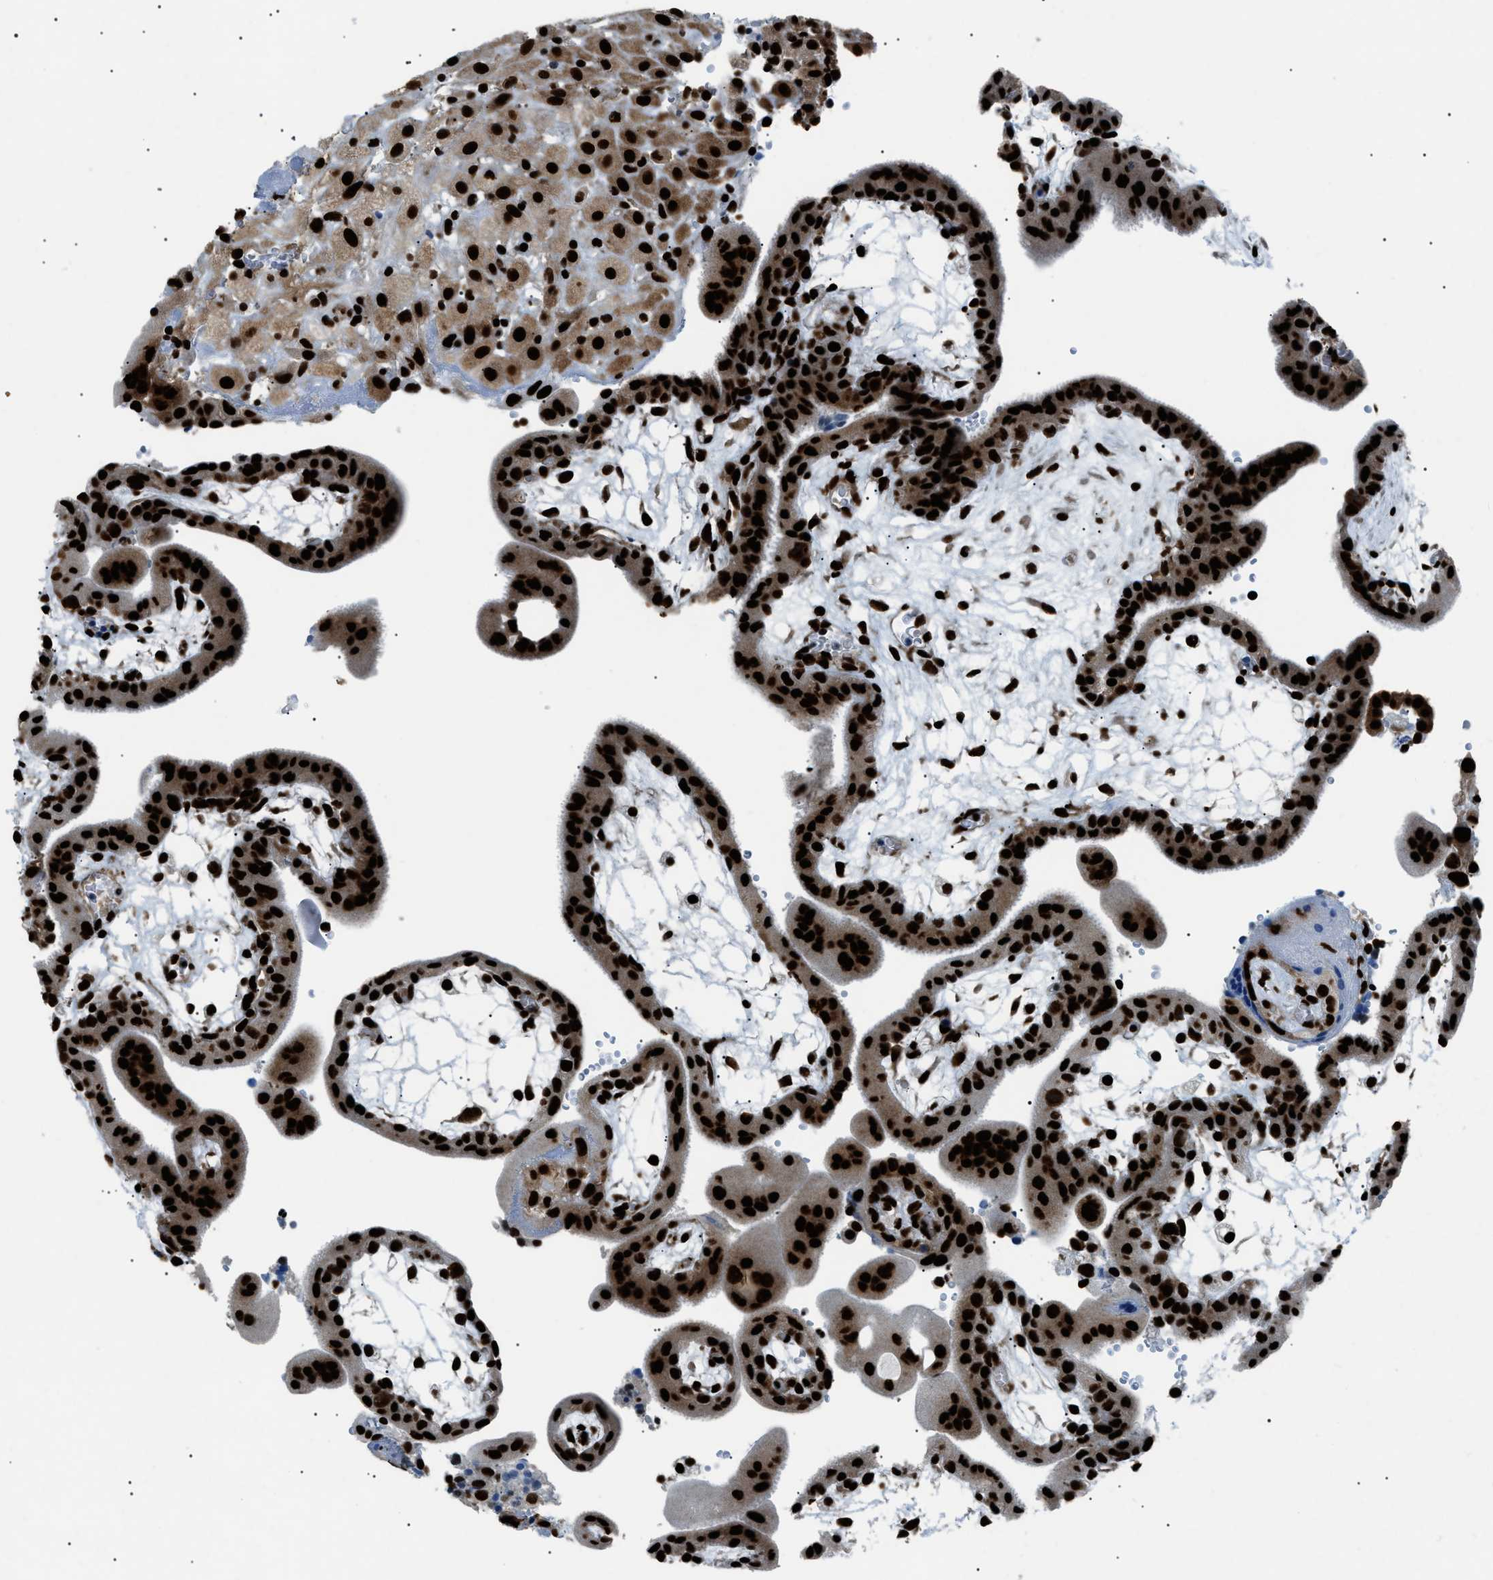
{"staining": {"intensity": "strong", "quantity": ">75%", "location": "nuclear"}, "tissue": "placenta", "cell_type": "Decidual cells", "image_type": "normal", "snomed": [{"axis": "morphology", "description": "Normal tissue, NOS"}, {"axis": "topography", "description": "Placenta"}], "caption": "The immunohistochemical stain shows strong nuclear expression in decidual cells of benign placenta. The protein is stained brown, and the nuclei are stained in blue (DAB (3,3'-diaminobenzidine) IHC with brightfield microscopy, high magnification).", "gene": "HNRNPK", "patient": {"sex": "female", "age": 18}}